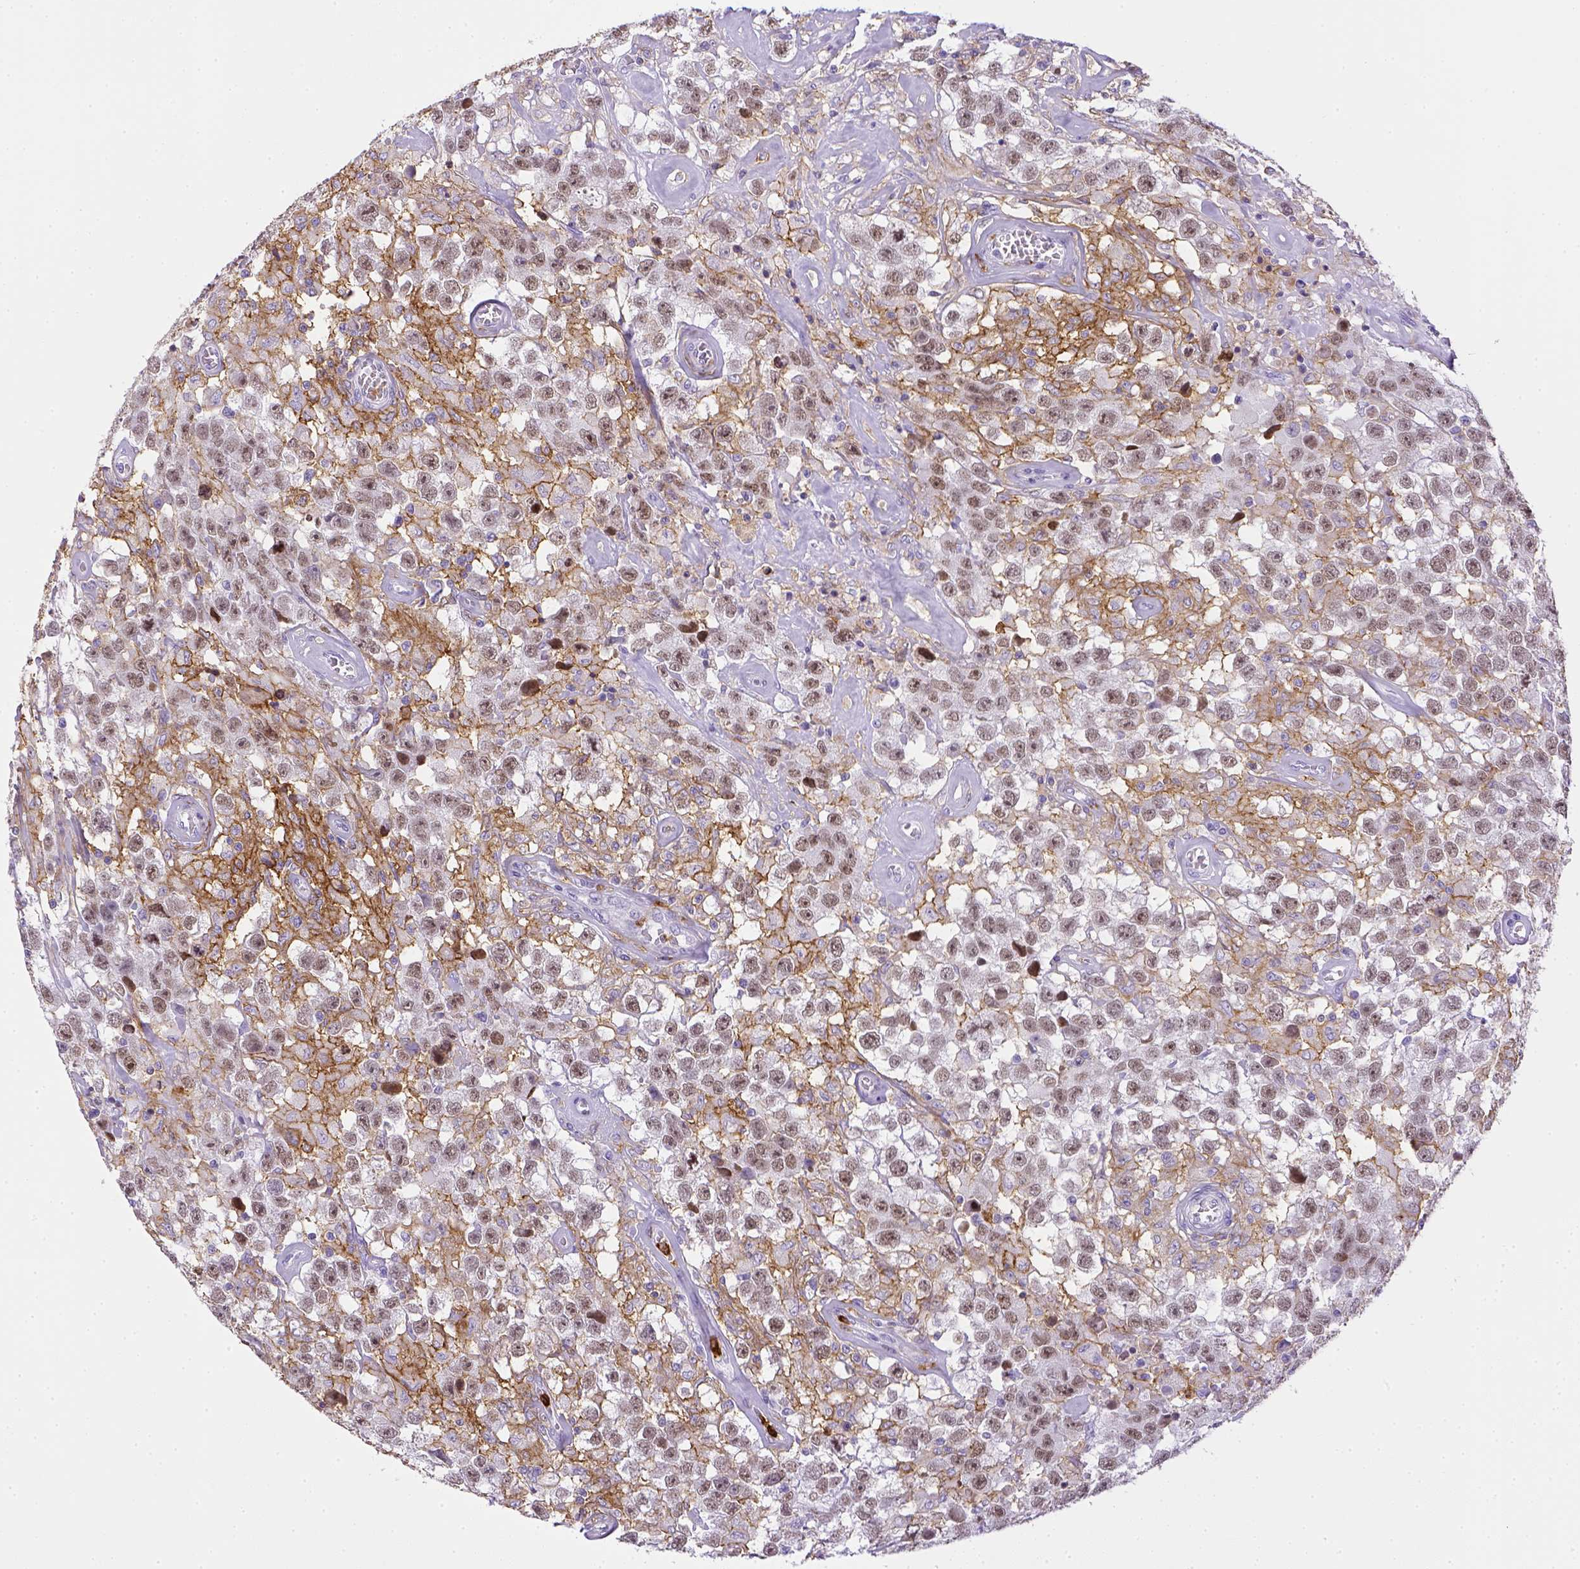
{"staining": {"intensity": "weak", "quantity": ">75%", "location": "nuclear"}, "tissue": "testis cancer", "cell_type": "Tumor cells", "image_type": "cancer", "snomed": [{"axis": "morphology", "description": "Seminoma, NOS"}, {"axis": "topography", "description": "Testis"}], "caption": "Weak nuclear expression for a protein is seen in approximately >75% of tumor cells of testis seminoma using immunohistochemistry (IHC).", "gene": "ITGAM", "patient": {"sex": "male", "age": 43}}